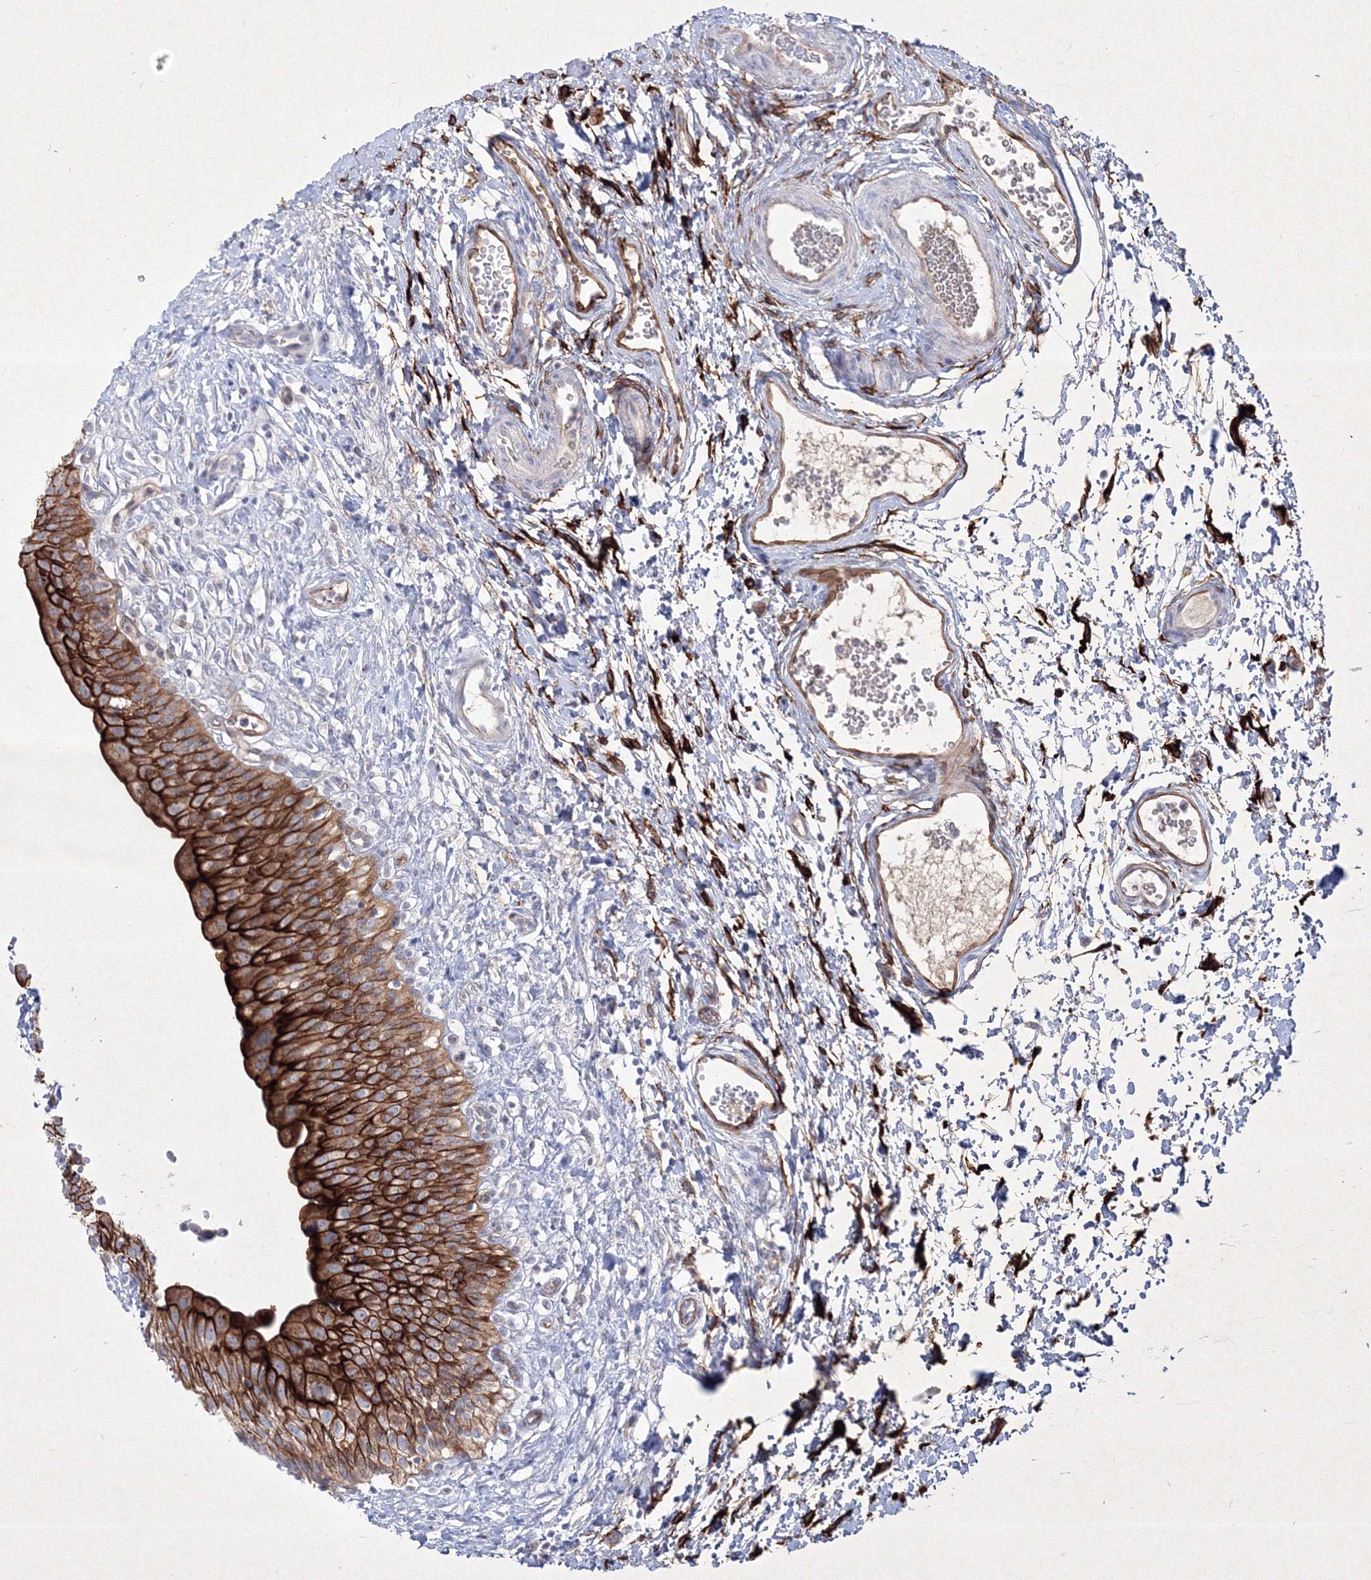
{"staining": {"intensity": "strong", "quantity": ">75%", "location": "cytoplasmic/membranous"}, "tissue": "urinary bladder", "cell_type": "Urothelial cells", "image_type": "normal", "snomed": [{"axis": "morphology", "description": "Normal tissue, NOS"}, {"axis": "topography", "description": "Urinary bladder"}], "caption": "The histopathology image exhibits staining of normal urinary bladder, revealing strong cytoplasmic/membranous protein expression (brown color) within urothelial cells.", "gene": "TMEM139", "patient": {"sex": "male", "age": 51}}